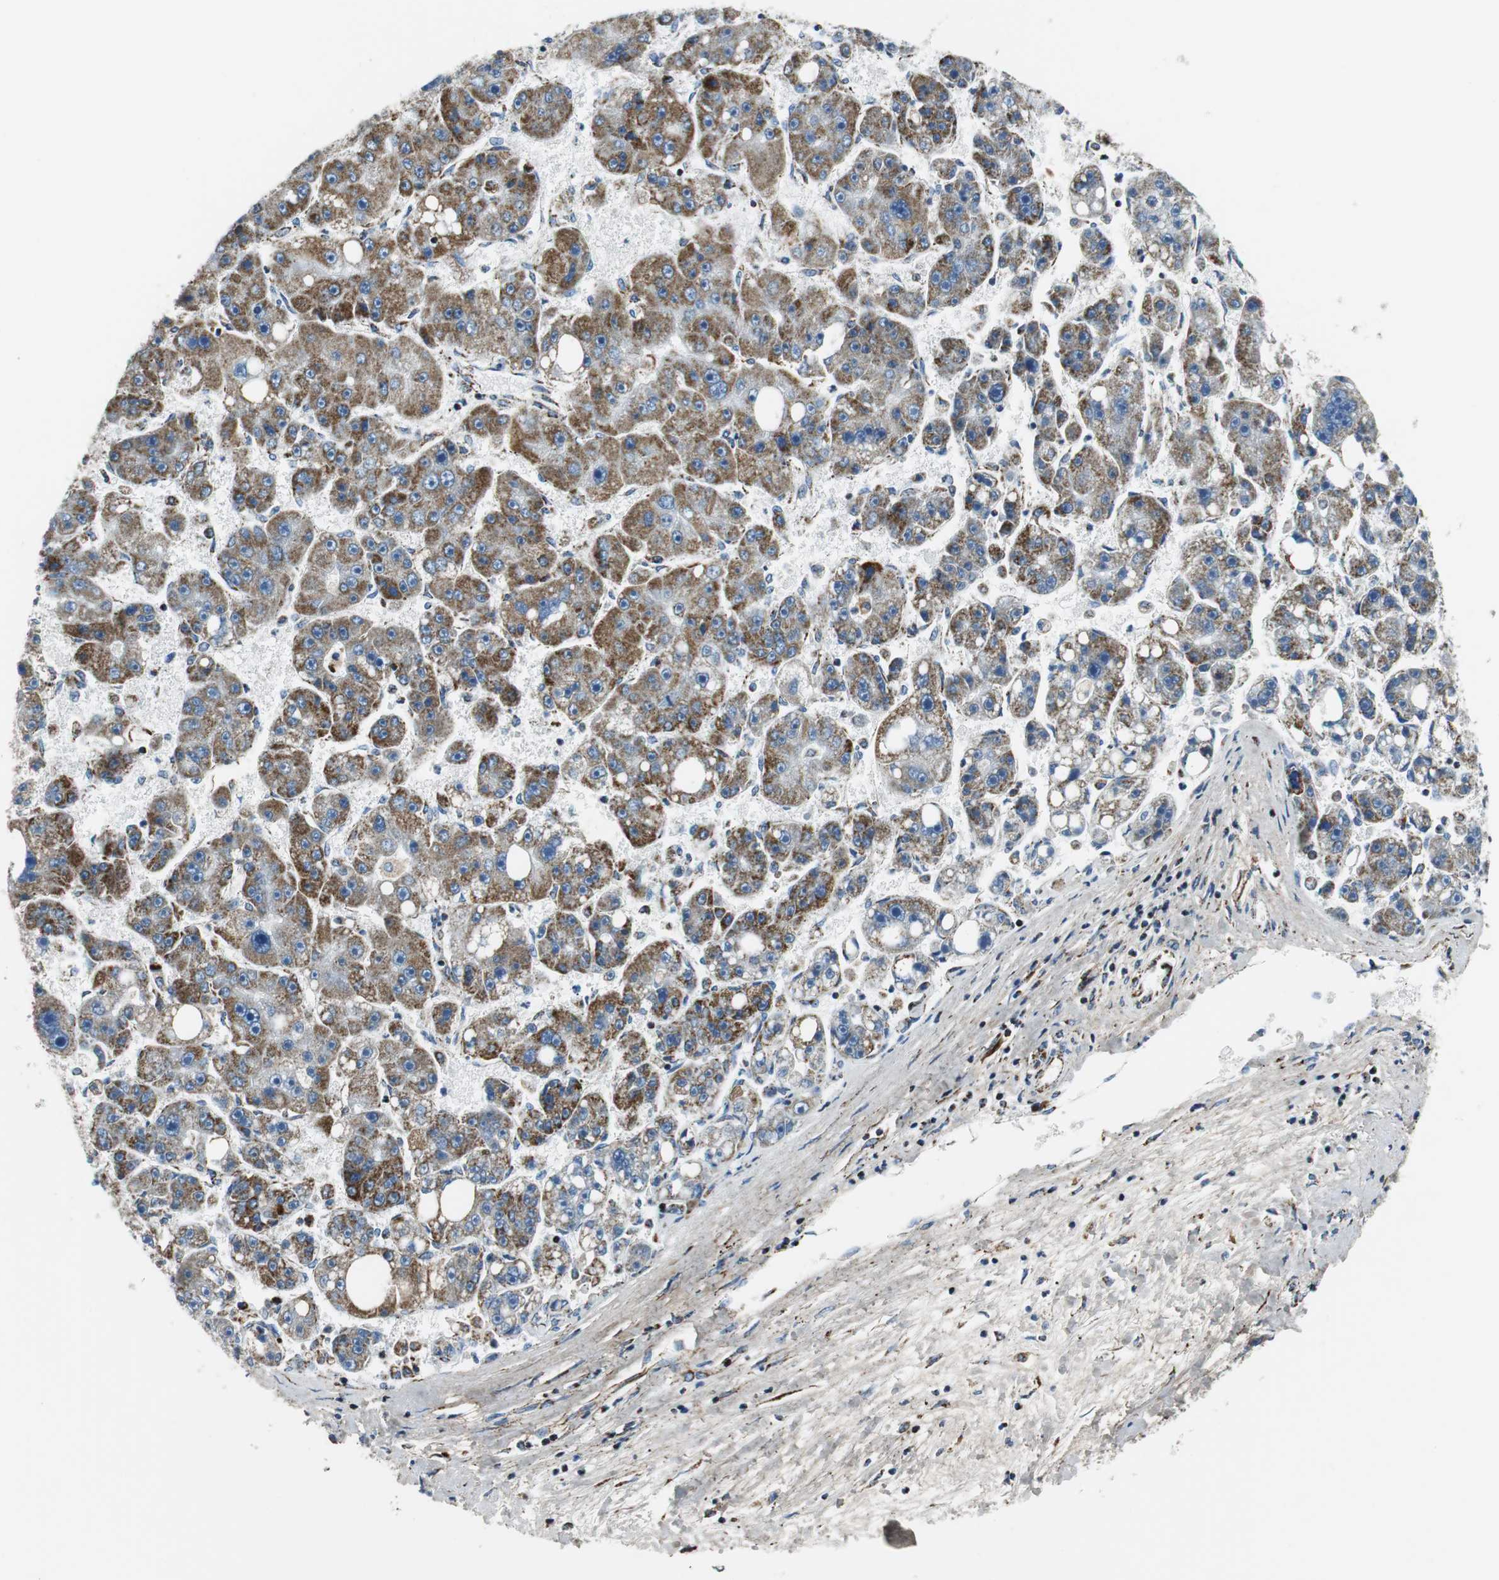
{"staining": {"intensity": "strong", "quantity": ">75%", "location": "cytoplasmic/membranous"}, "tissue": "liver cancer", "cell_type": "Tumor cells", "image_type": "cancer", "snomed": [{"axis": "morphology", "description": "Carcinoma, Hepatocellular, NOS"}, {"axis": "topography", "description": "Liver"}], "caption": "High-power microscopy captured an immunohistochemistry micrograph of liver hepatocellular carcinoma, revealing strong cytoplasmic/membranous staining in approximately >75% of tumor cells.", "gene": "C1QTNF7", "patient": {"sex": "female", "age": 61}}